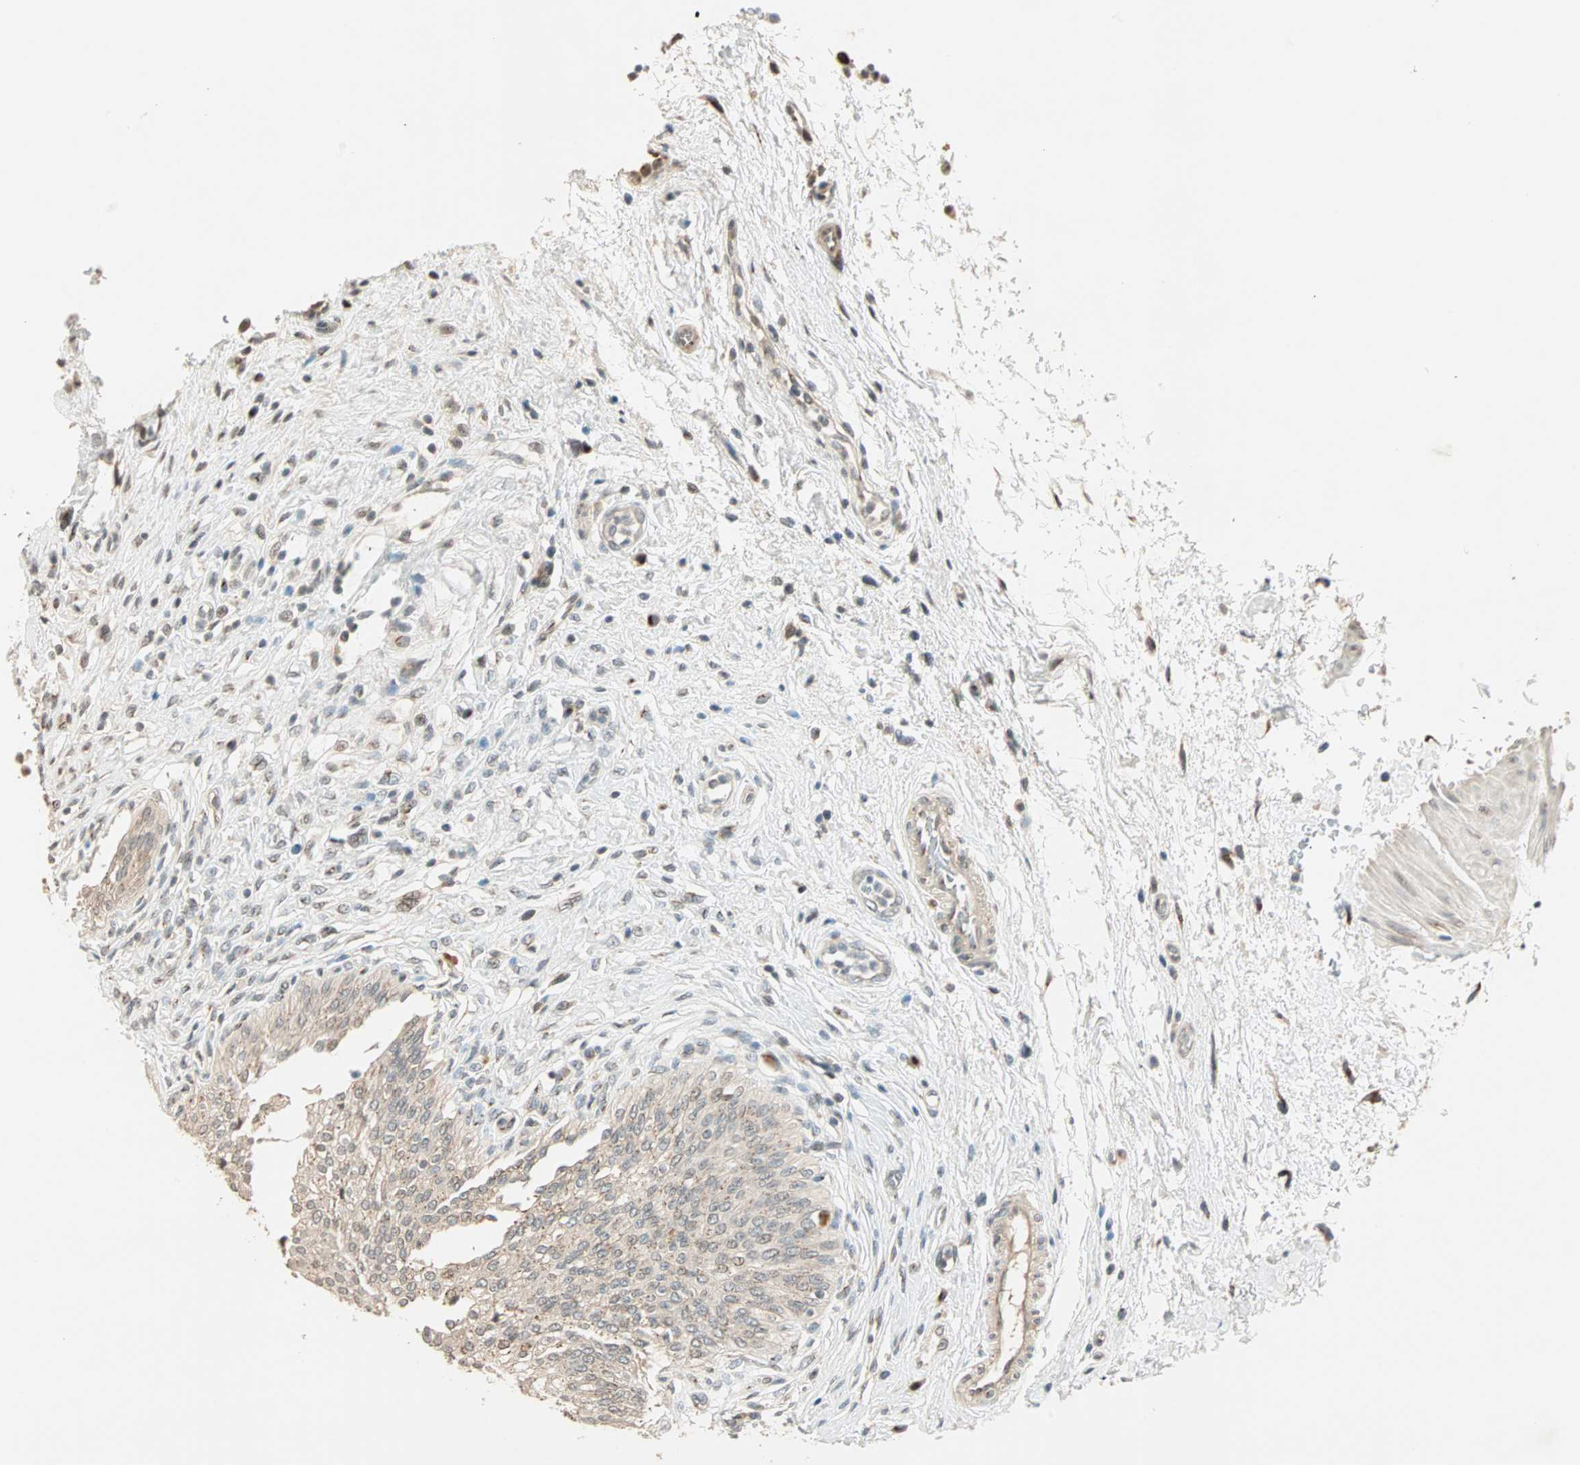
{"staining": {"intensity": "moderate", "quantity": "25%-75%", "location": "nuclear"}, "tissue": "urinary bladder", "cell_type": "Urothelial cells", "image_type": "normal", "snomed": [{"axis": "morphology", "description": "Normal tissue, NOS"}, {"axis": "morphology", "description": "Urothelial carcinoma, High grade"}, {"axis": "topography", "description": "Urinary bladder"}], "caption": "Moderate nuclear protein expression is identified in approximately 25%-75% of urothelial cells in urinary bladder. (DAB IHC, brown staining for protein, blue staining for nuclei).", "gene": "PRDM2", "patient": {"sex": "male", "age": 46}}